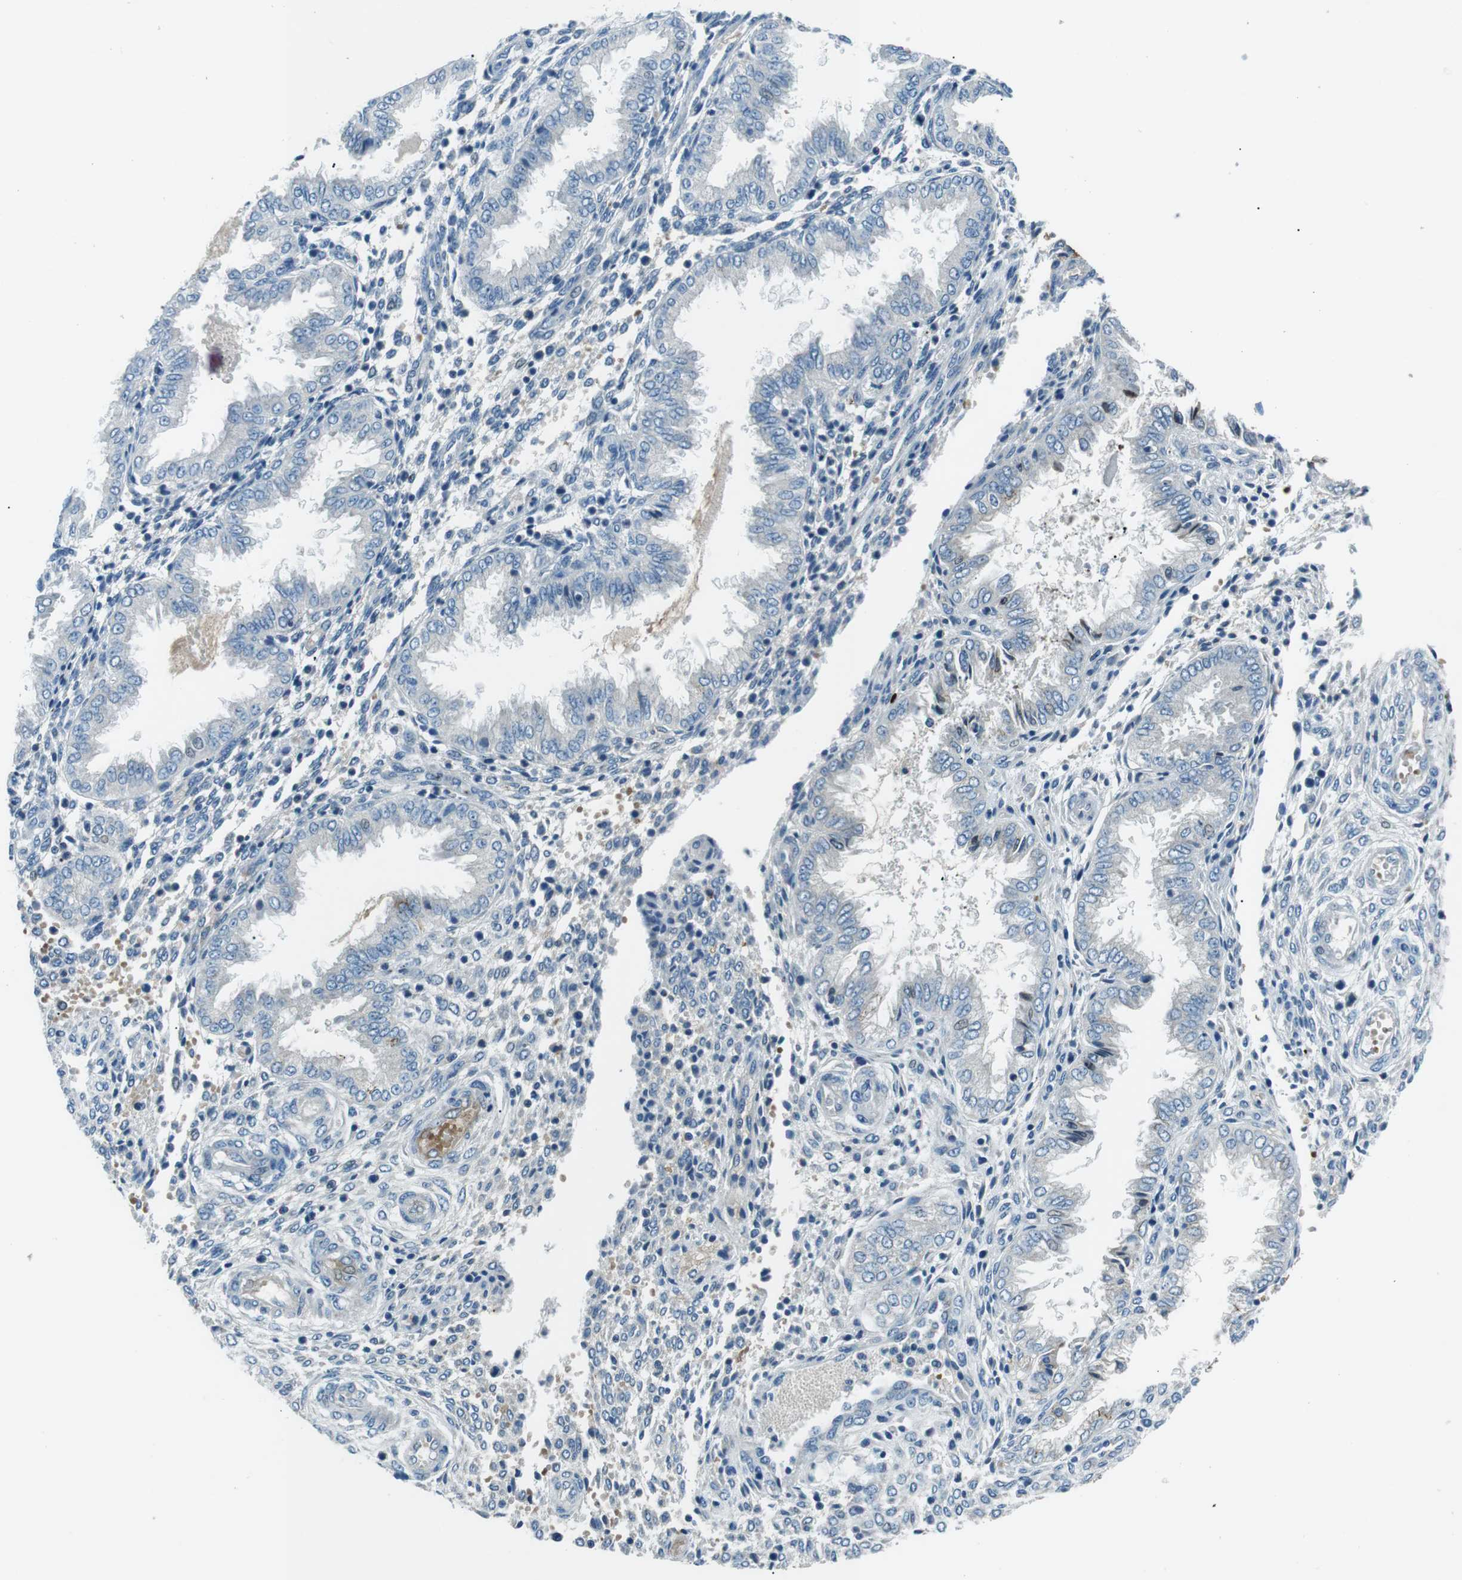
{"staining": {"intensity": "negative", "quantity": "none", "location": "none"}, "tissue": "endometrium", "cell_type": "Cells in endometrial stroma", "image_type": "normal", "snomed": [{"axis": "morphology", "description": "Normal tissue, NOS"}, {"axis": "topography", "description": "Endometrium"}], "caption": "Human endometrium stained for a protein using IHC exhibits no positivity in cells in endometrial stroma.", "gene": "ST6GAL1", "patient": {"sex": "female", "age": 33}}